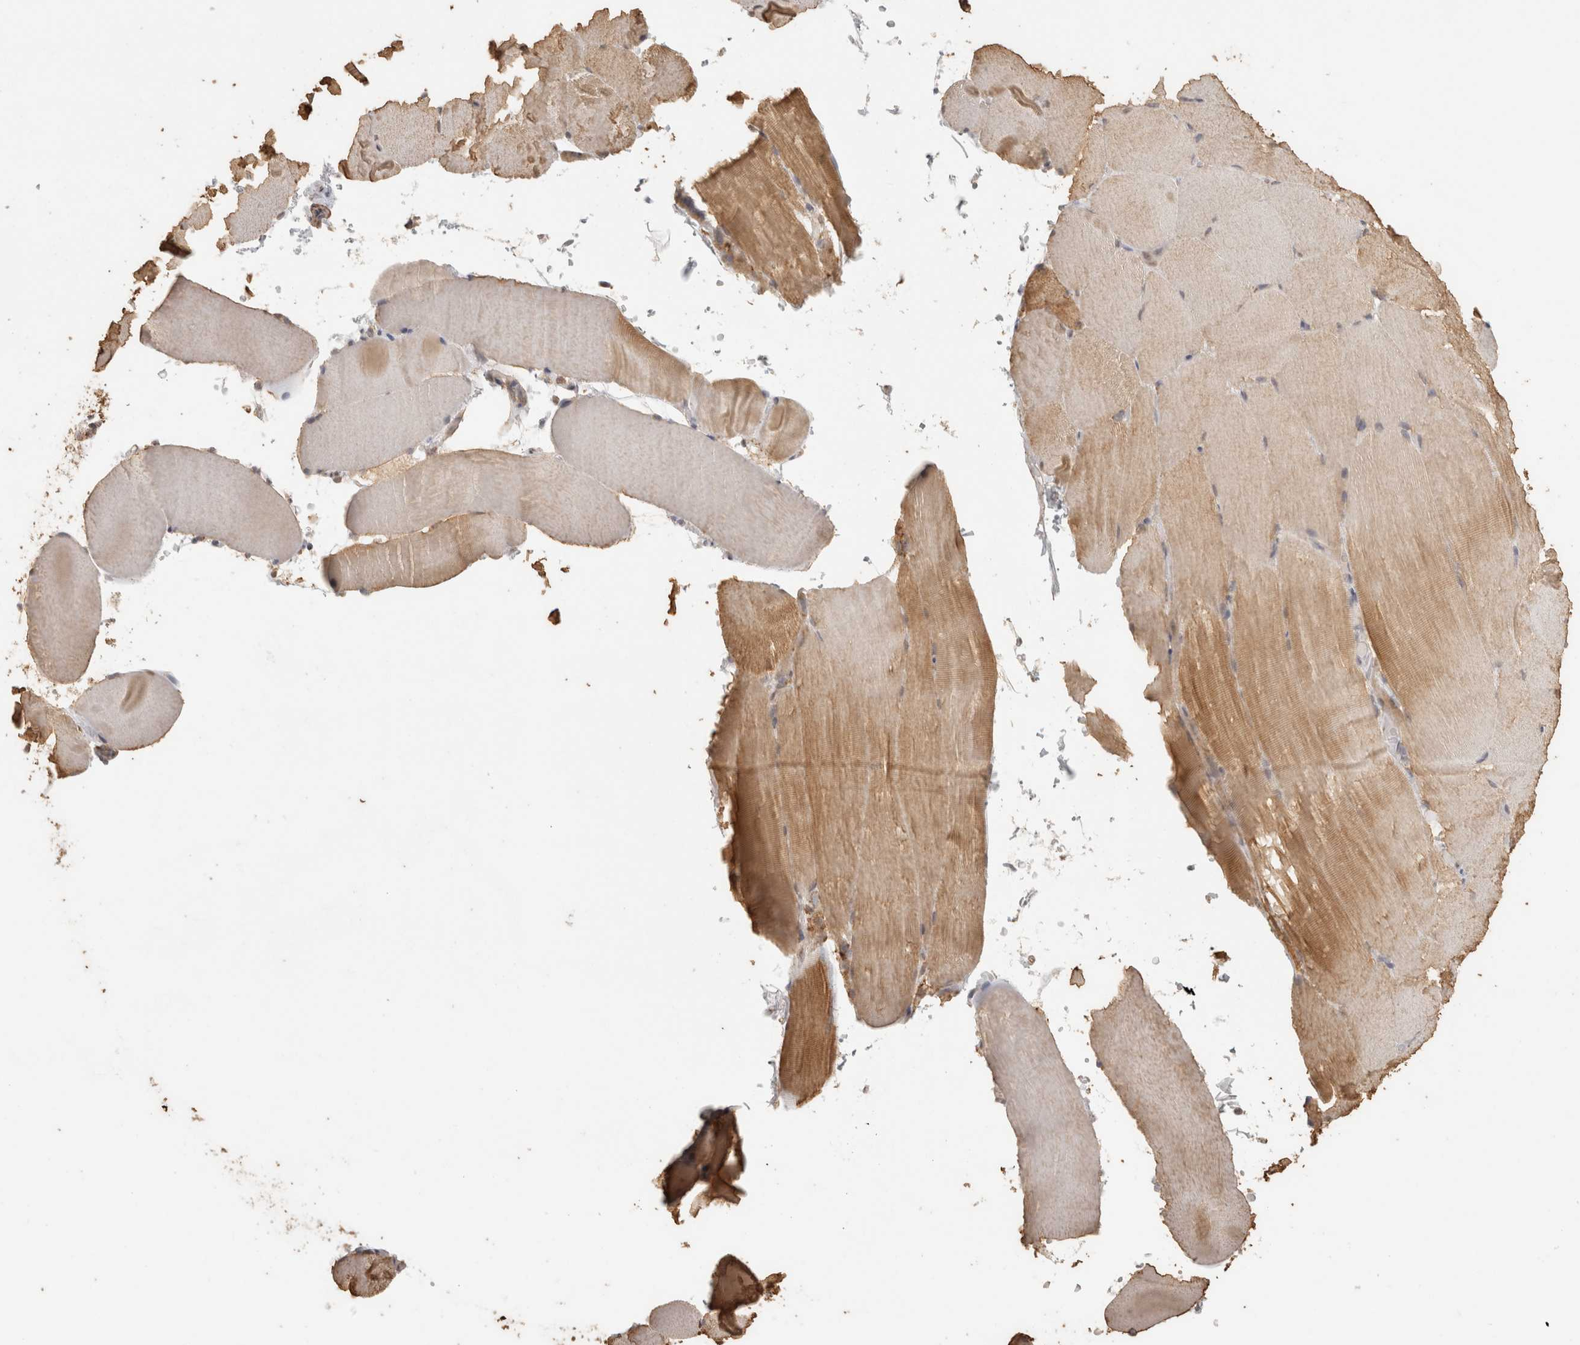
{"staining": {"intensity": "moderate", "quantity": ">75%", "location": "cytoplasmic/membranous"}, "tissue": "skeletal muscle", "cell_type": "Myocytes", "image_type": "normal", "snomed": [{"axis": "morphology", "description": "Normal tissue, NOS"}, {"axis": "topography", "description": "Skeletal muscle"}, {"axis": "topography", "description": "Parathyroid gland"}], "caption": "This is an image of IHC staining of unremarkable skeletal muscle, which shows moderate staining in the cytoplasmic/membranous of myocytes.", "gene": "BNIP3L", "patient": {"sex": "female", "age": 37}}